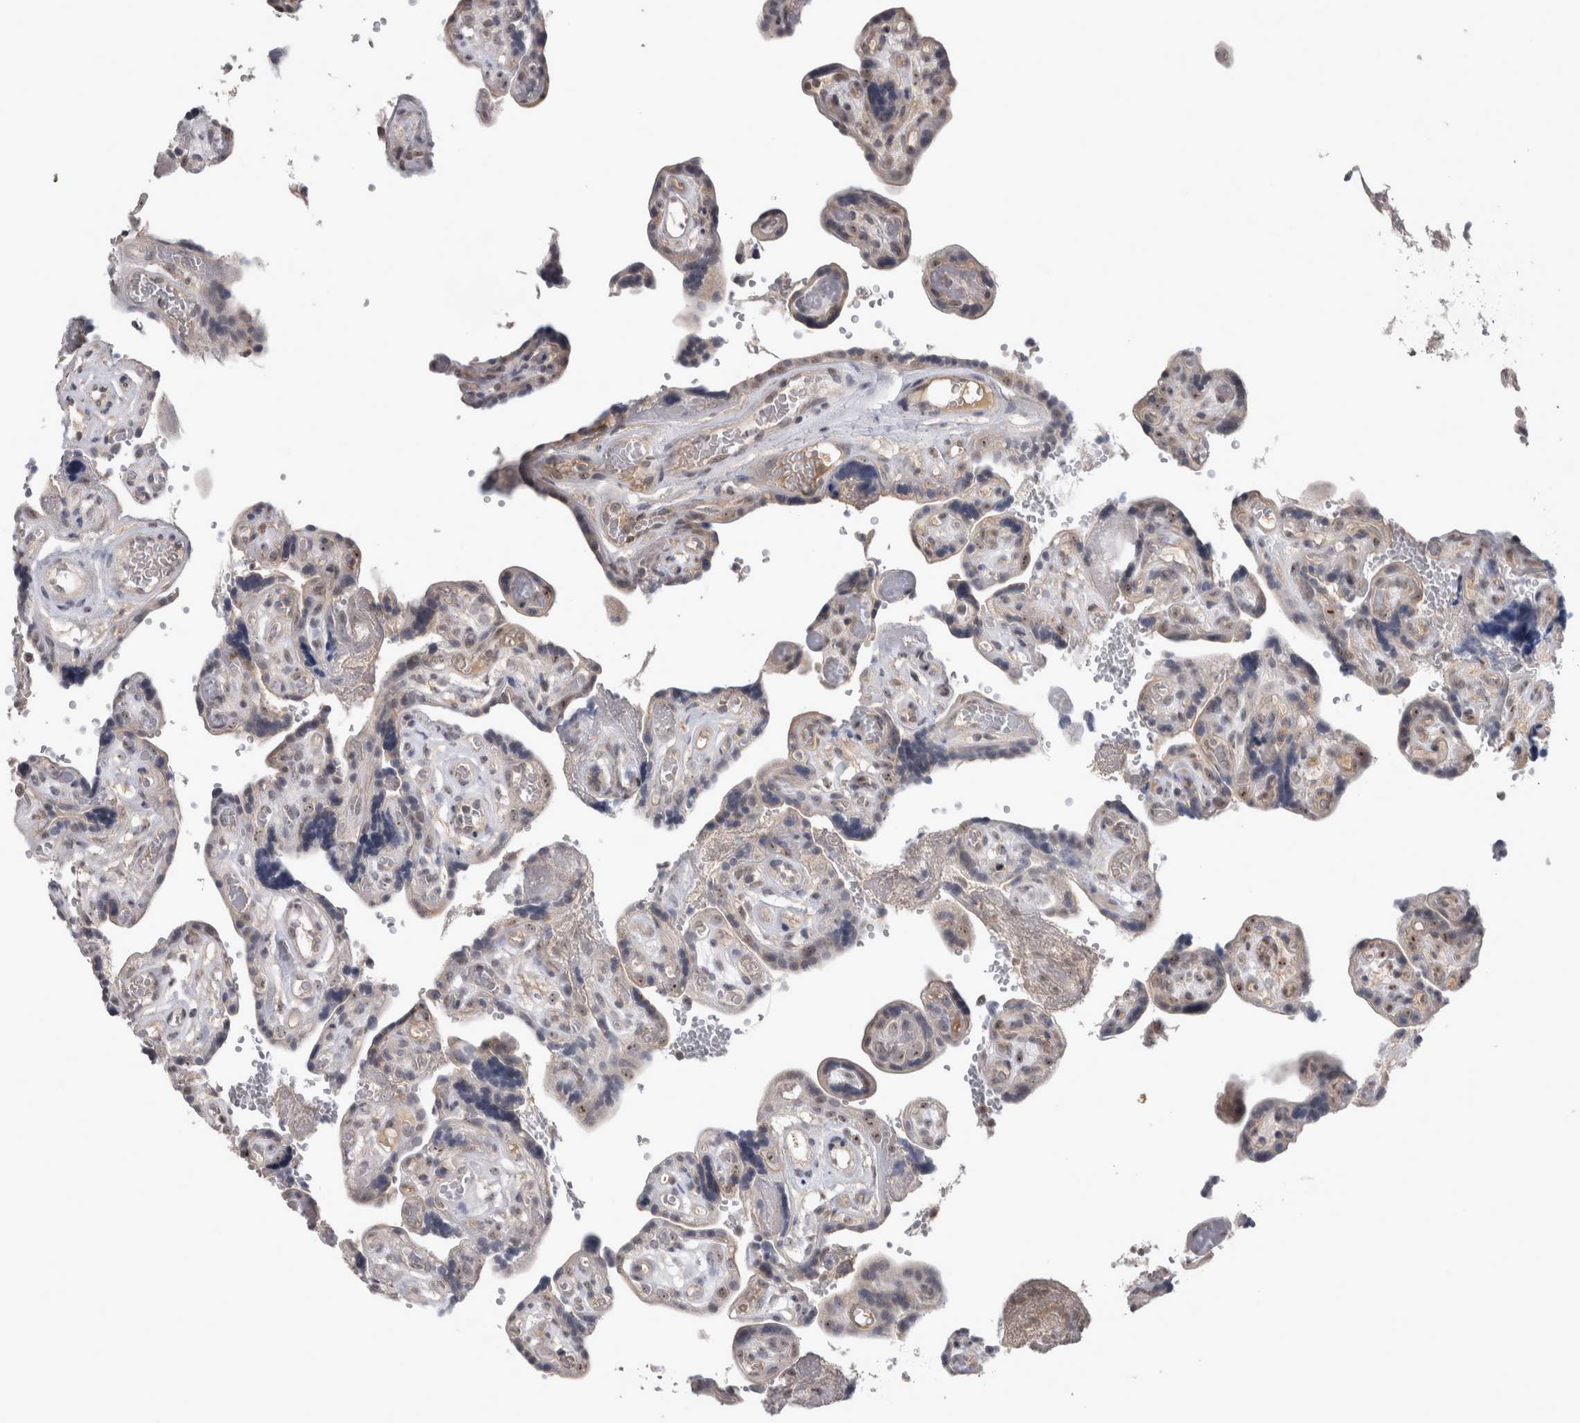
{"staining": {"intensity": "moderate", "quantity": ">75%", "location": "nuclear"}, "tissue": "placenta", "cell_type": "Decidual cells", "image_type": "normal", "snomed": [{"axis": "morphology", "description": "Normal tissue, NOS"}, {"axis": "topography", "description": "Placenta"}], "caption": "IHC photomicrograph of normal placenta: human placenta stained using IHC exhibits medium levels of moderate protein expression localized specifically in the nuclear of decidual cells, appearing as a nuclear brown color.", "gene": "RBM28", "patient": {"sex": "female", "age": 30}}